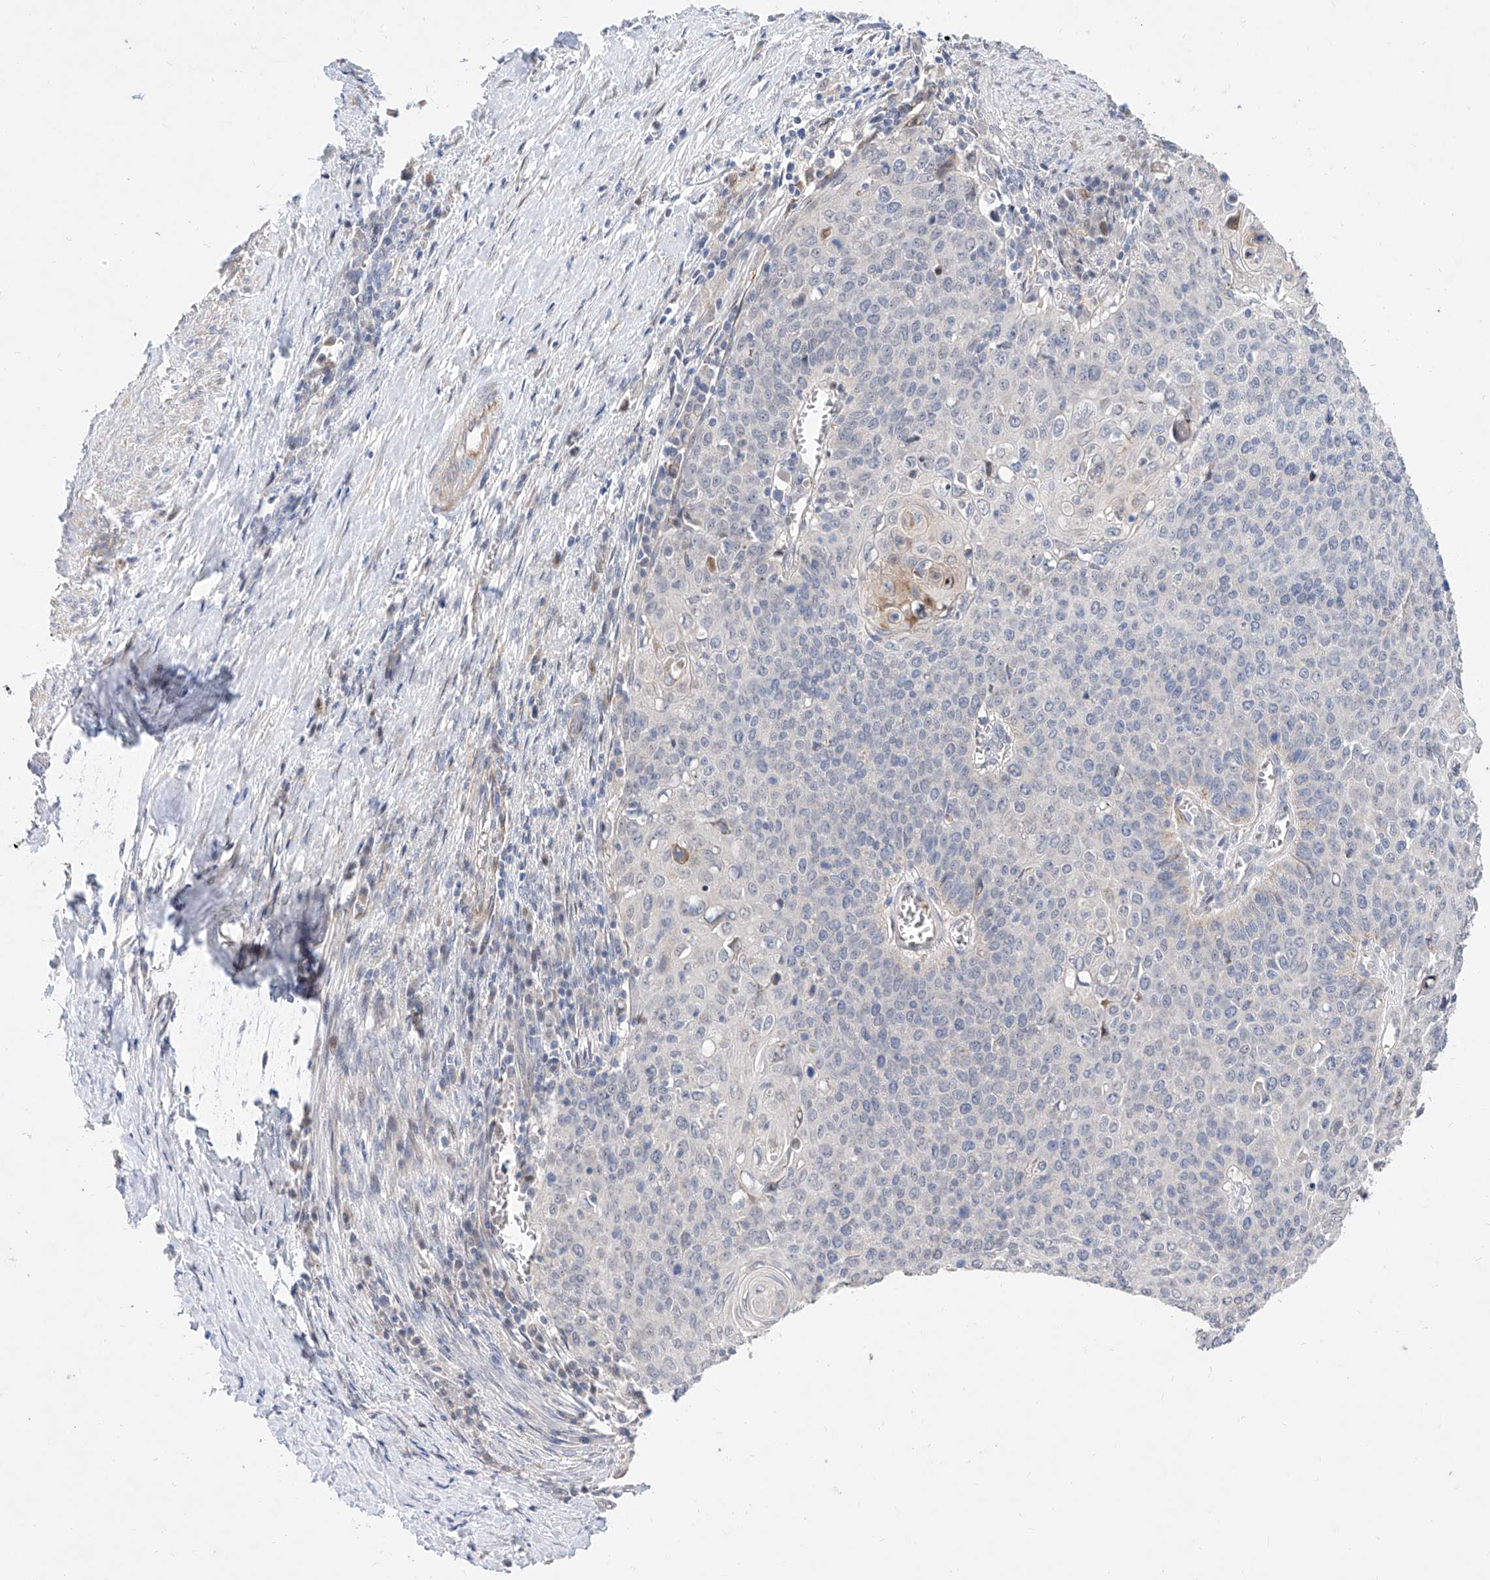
{"staining": {"intensity": "negative", "quantity": "none", "location": "none"}, "tissue": "cervical cancer", "cell_type": "Tumor cells", "image_type": "cancer", "snomed": [{"axis": "morphology", "description": "Squamous cell carcinoma, NOS"}, {"axis": "topography", "description": "Cervix"}], "caption": "This histopathology image is of cervical squamous cell carcinoma stained with immunohistochemistry to label a protein in brown with the nuclei are counter-stained blue. There is no staining in tumor cells. Brightfield microscopy of immunohistochemistry stained with DAB (brown) and hematoxylin (blue), captured at high magnification.", "gene": "FUCA2", "patient": {"sex": "female", "age": 39}}